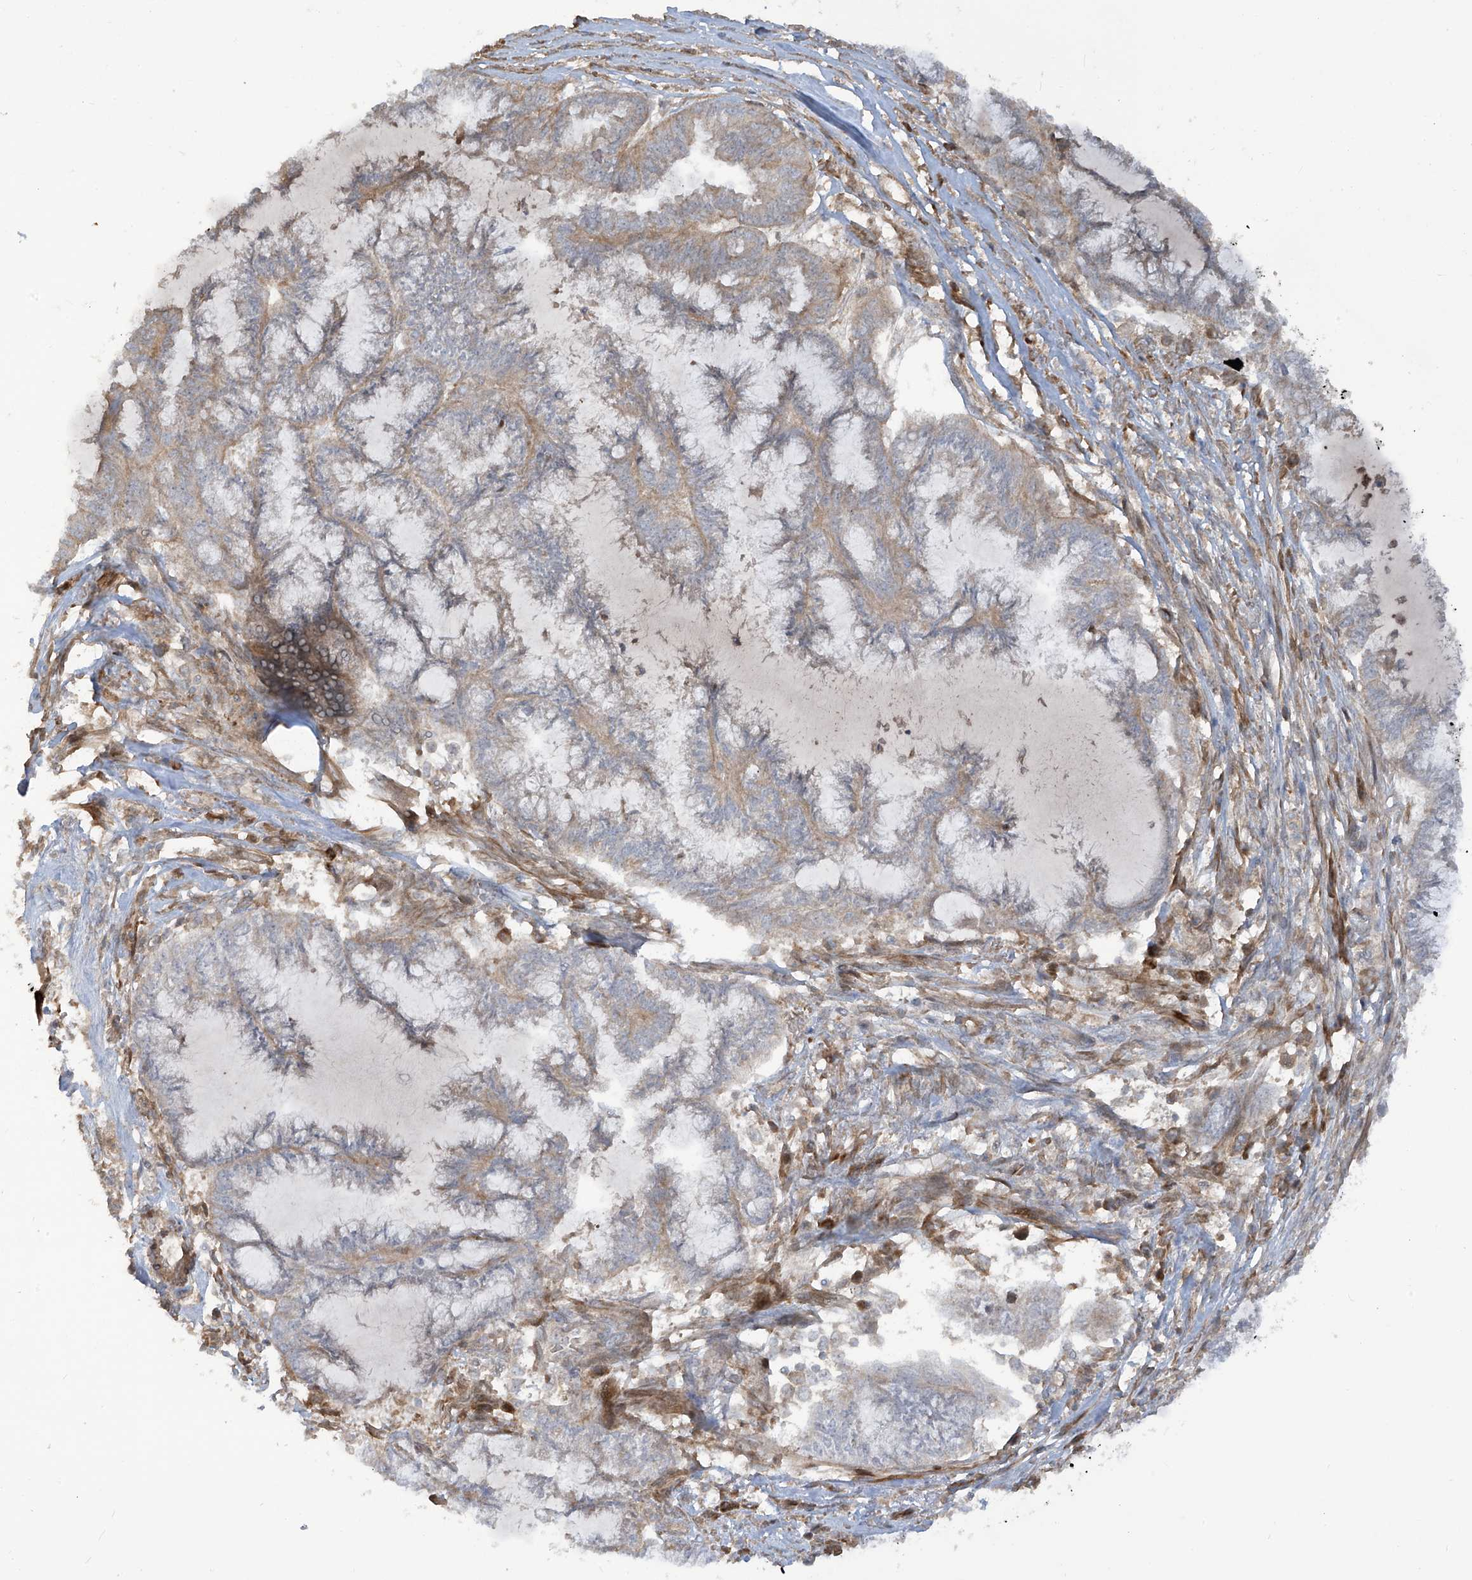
{"staining": {"intensity": "weak", "quantity": "<25%", "location": "cytoplasmic/membranous"}, "tissue": "endometrial cancer", "cell_type": "Tumor cells", "image_type": "cancer", "snomed": [{"axis": "morphology", "description": "Adenocarcinoma, NOS"}, {"axis": "topography", "description": "Endometrium"}], "caption": "There is no significant positivity in tumor cells of adenocarcinoma (endometrial). The staining is performed using DAB brown chromogen with nuclei counter-stained in using hematoxylin.", "gene": "ENTR1", "patient": {"sex": "female", "age": 86}}